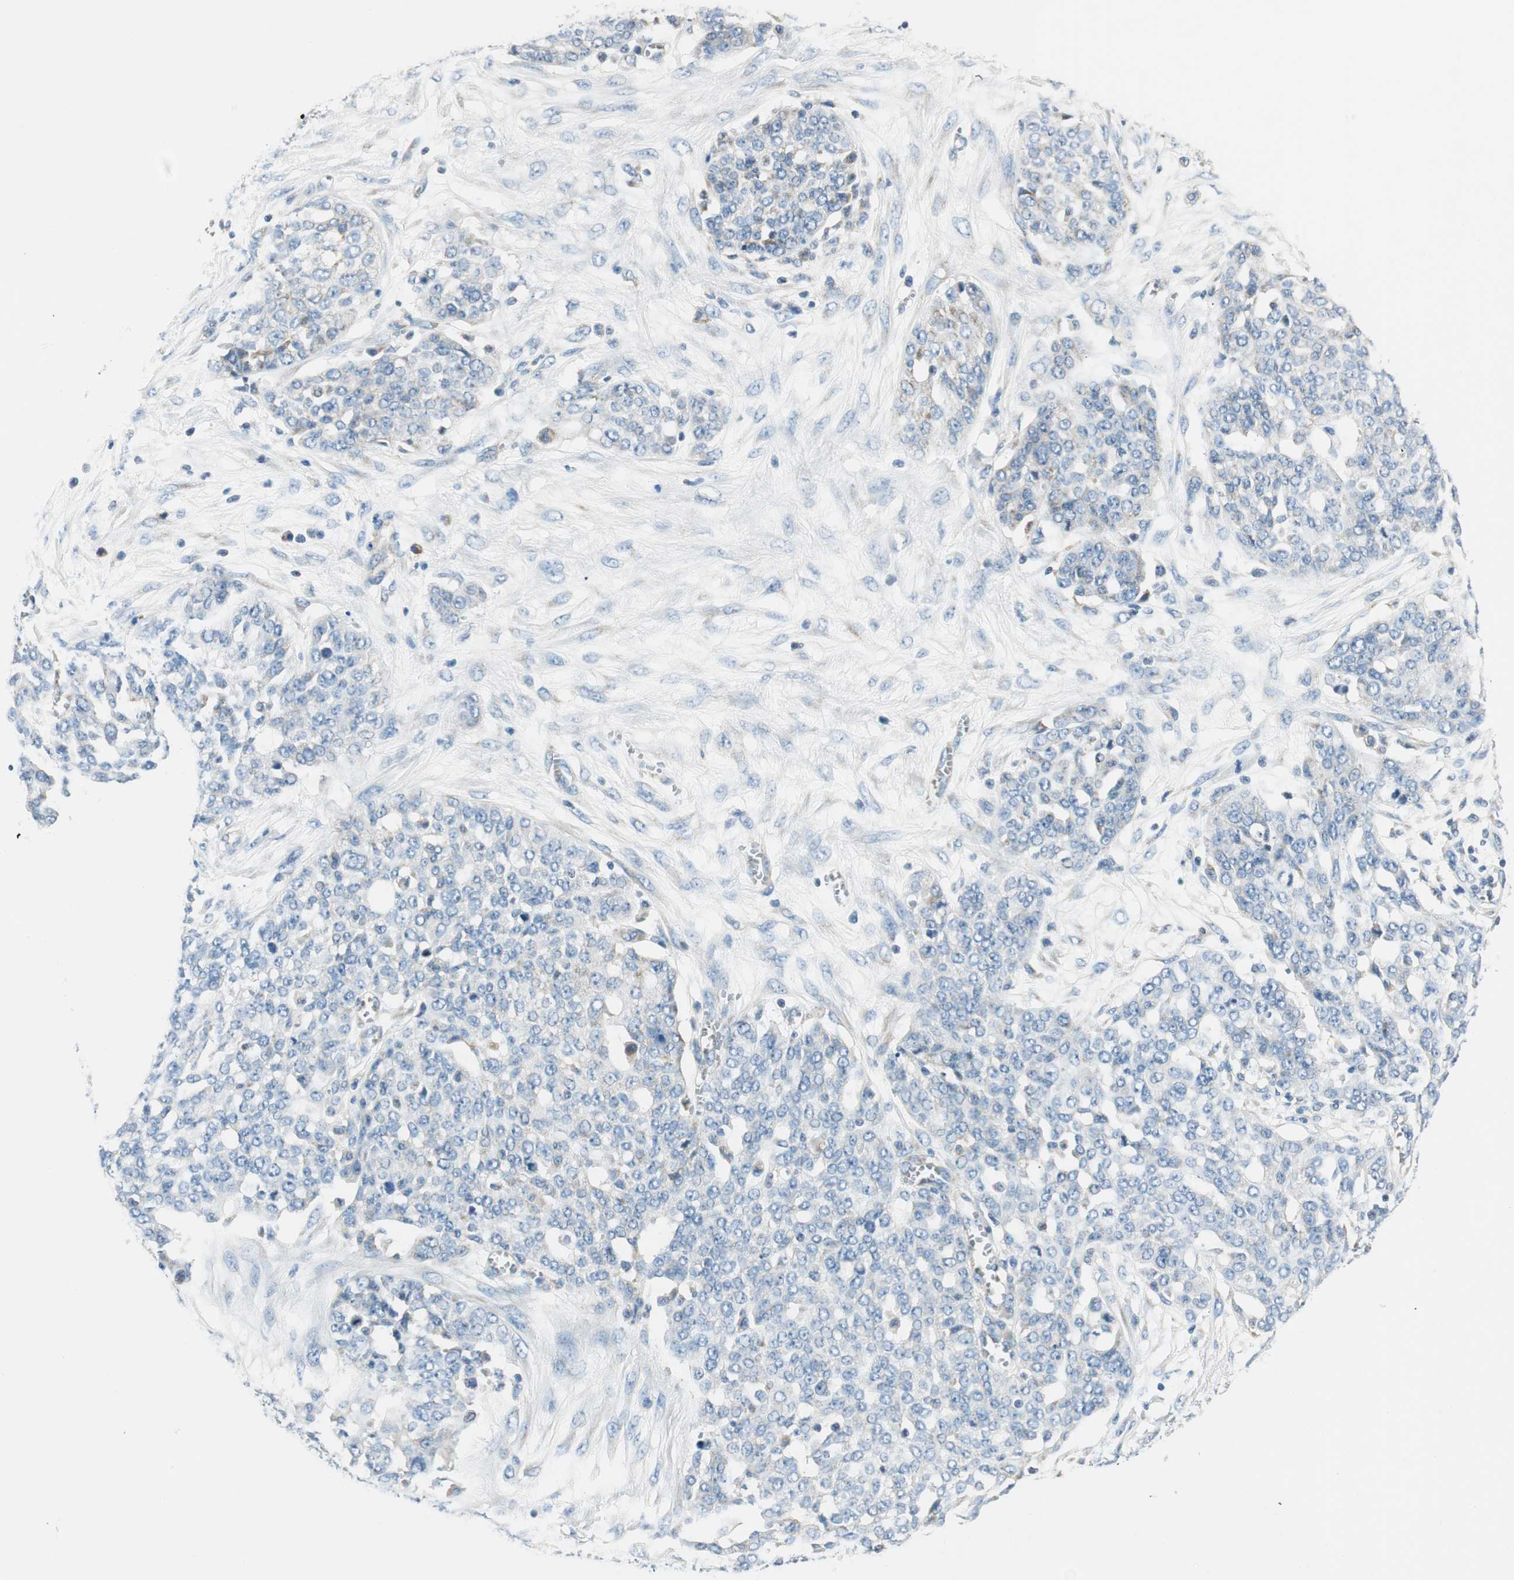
{"staining": {"intensity": "weak", "quantity": "<25%", "location": "cytoplasmic/membranous"}, "tissue": "ovarian cancer", "cell_type": "Tumor cells", "image_type": "cancer", "snomed": [{"axis": "morphology", "description": "Cystadenocarcinoma, serous, NOS"}, {"axis": "topography", "description": "Soft tissue"}, {"axis": "topography", "description": "Ovary"}], "caption": "The photomicrograph shows no staining of tumor cells in ovarian cancer (serous cystadenocarcinoma).", "gene": "RORB", "patient": {"sex": "female", "age": 57}}